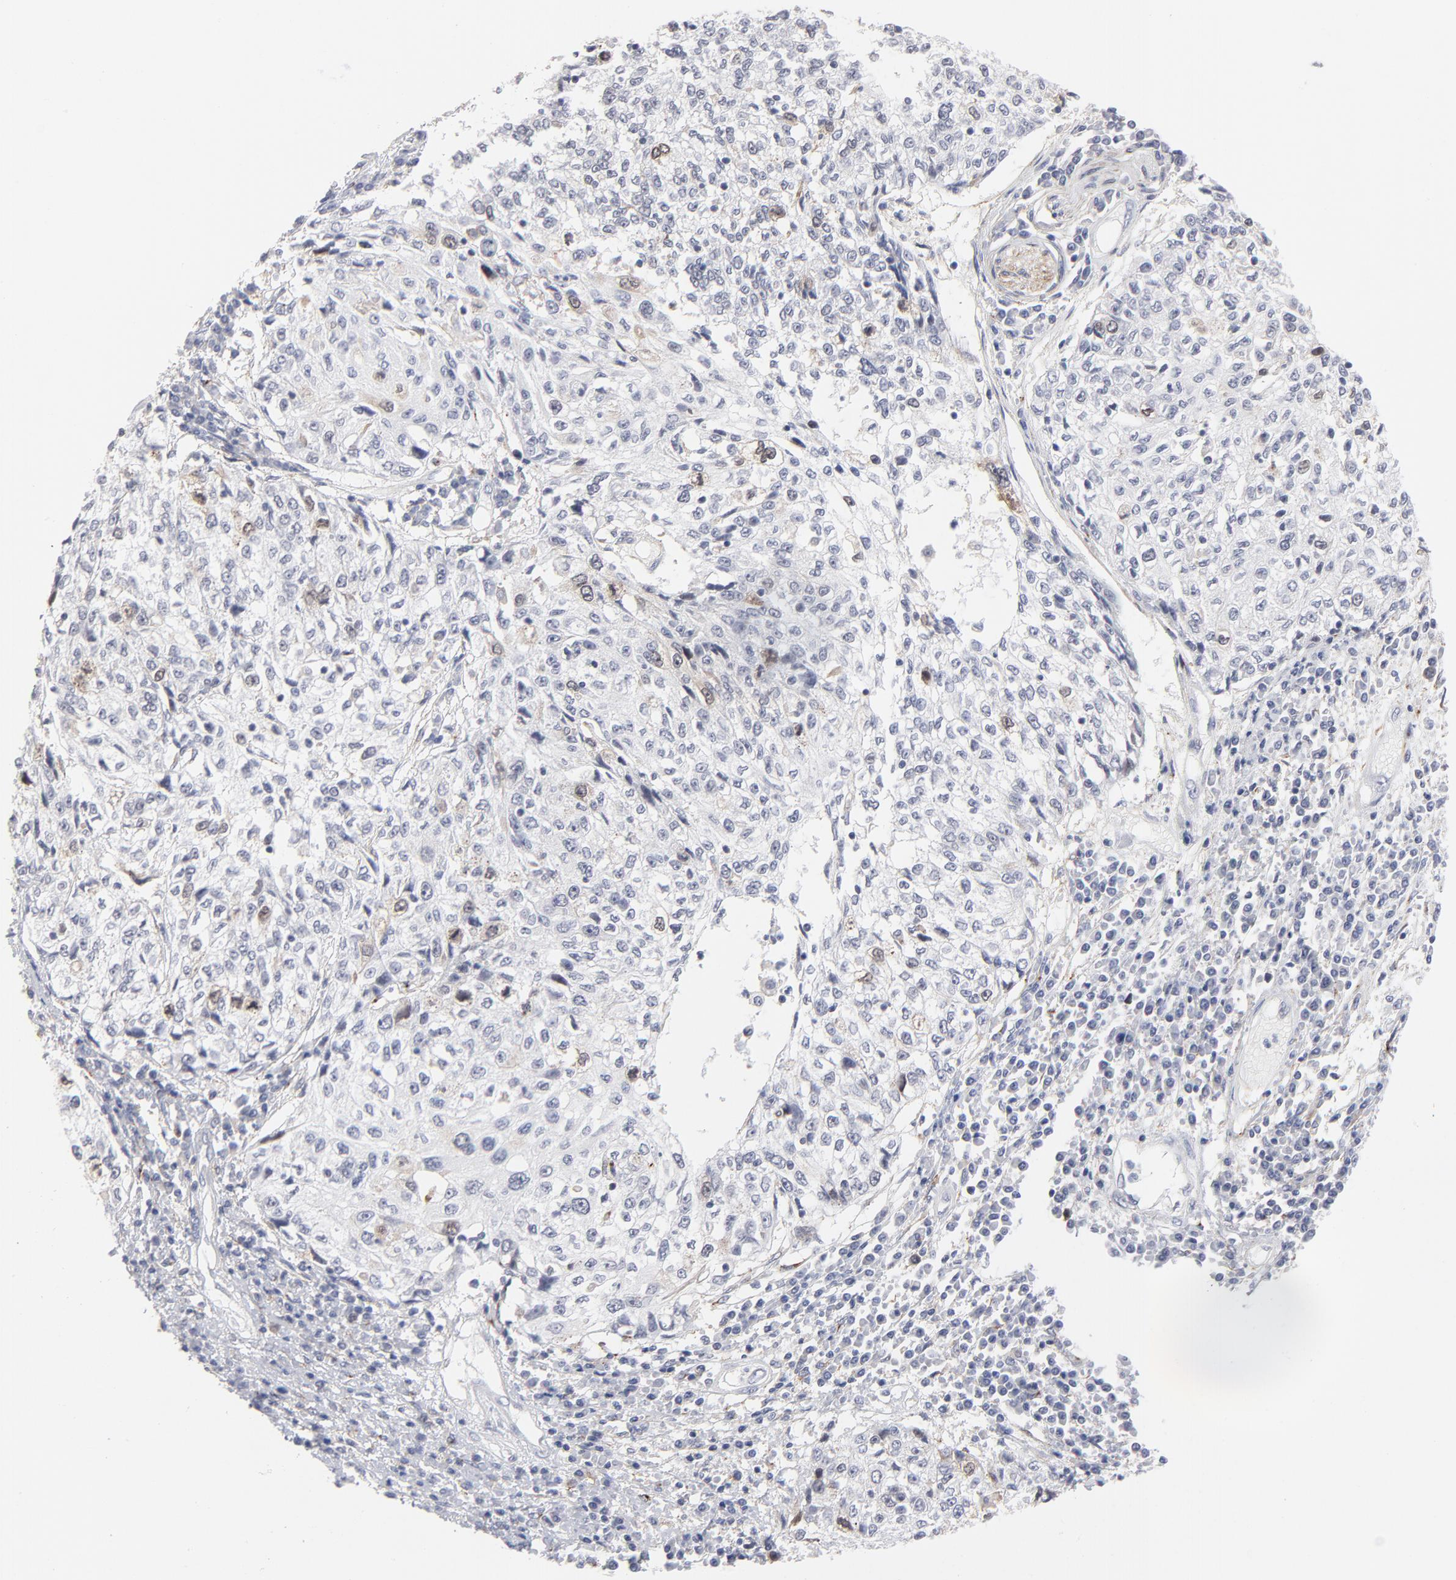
{"staining": {"intensity": "weak", "quantity": "<25%", "location": "nuclear"}, "tissue": "cervical cancer", "cell_type": "Tumor cells", "image_type": "cancer", "snomed": [{"axis": "morphology", "description": "Squamous cell carcinoma, NOS"}, {"axis": "topography", "description": "Cervix"}], "caption": "A high-resolution histopathology image shows immunohistochemistry (IHC) staining of squamous cell carcinoma (cervical), which displays no significant expression in tumor cells.", "gene": "AURKA", "patient": {"sex": "female", "age": 57}}